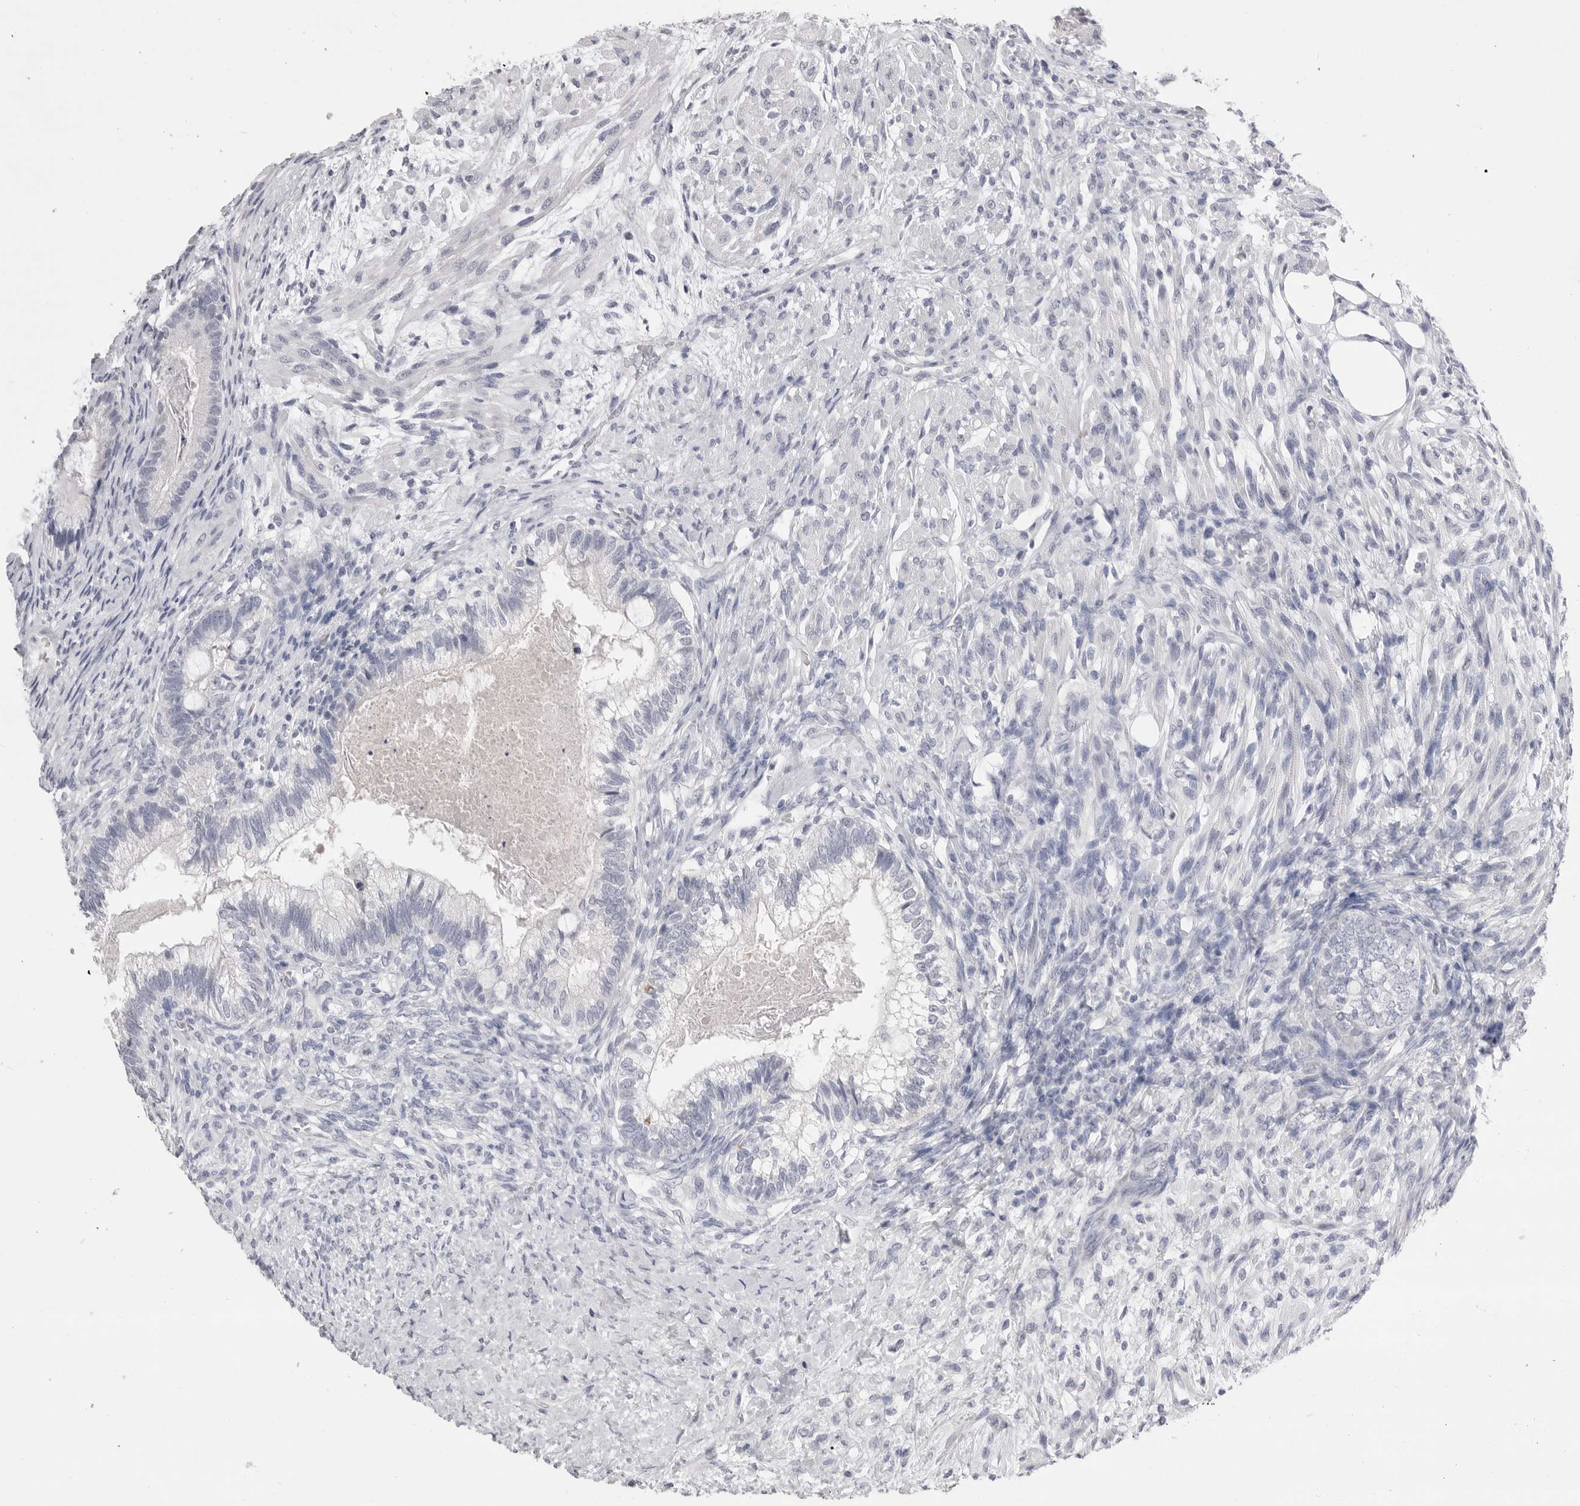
{"staining": {"intensity": "negative", "quantity": "none", "location": "none"}, "tissue": "testis cancer", "cell_type": "Tumor cells", "image_type": "cancer", "snomed": [{"axis": "morphology", "description": "Seminoma, NOS"}, {"axis": "morphology", "description": "Carcinoma, Embryonal, NOS"}, {"axis": "topography", "description": "Testis"}], "caption": "The immunohistochemistry micrograph has no significant staining in tumor cells of seminoma (testis) tissue.", "gene": "CPB1", "patient": {"sex": "male", "age": 28}}